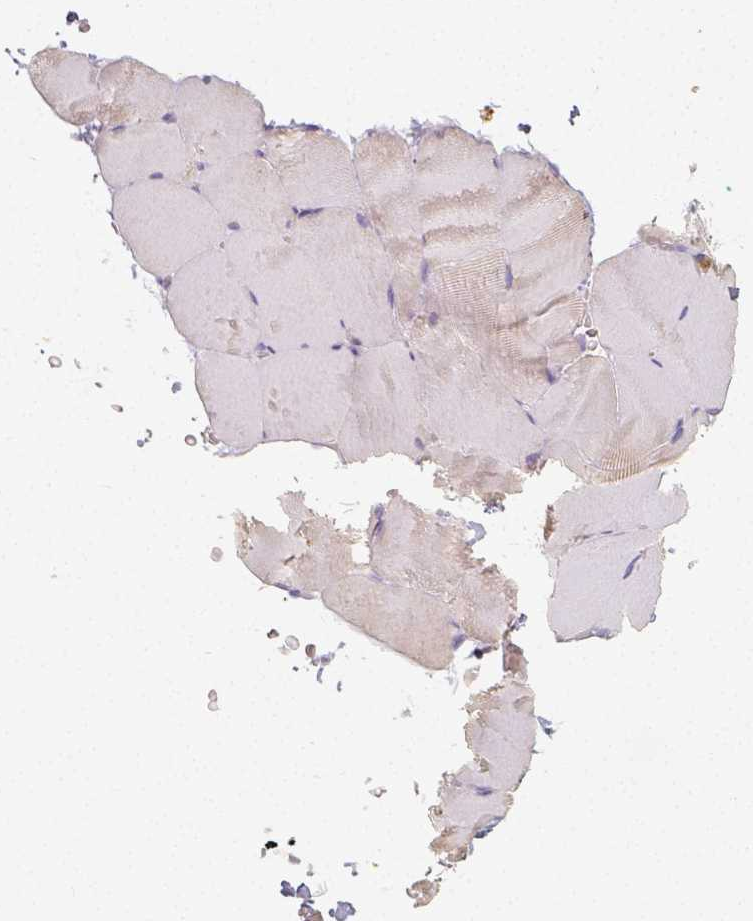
{"staining": {"intensity": "negative", "quantity": "none", "location": "none"}, "tissue": "skeletal muscle", "cell_type": "Myocytes", "image_type": "normal", "snomed": [{"axis": "morphology", "description": "Normal tissue, NOS"}, {"axis": "topography", "description": "Skeletal muscle"}], "caption": "High power microscopy micrograph of an immunohistochemistry (IHC) photomicrograph of normal skeletal muscle, revealing no significant staining in myocytes. (DAB immunohistochemistry with hematoxylin counter stain).", "gene": "PTPRJ", "patient": {"sex": "female", "age": 37}}